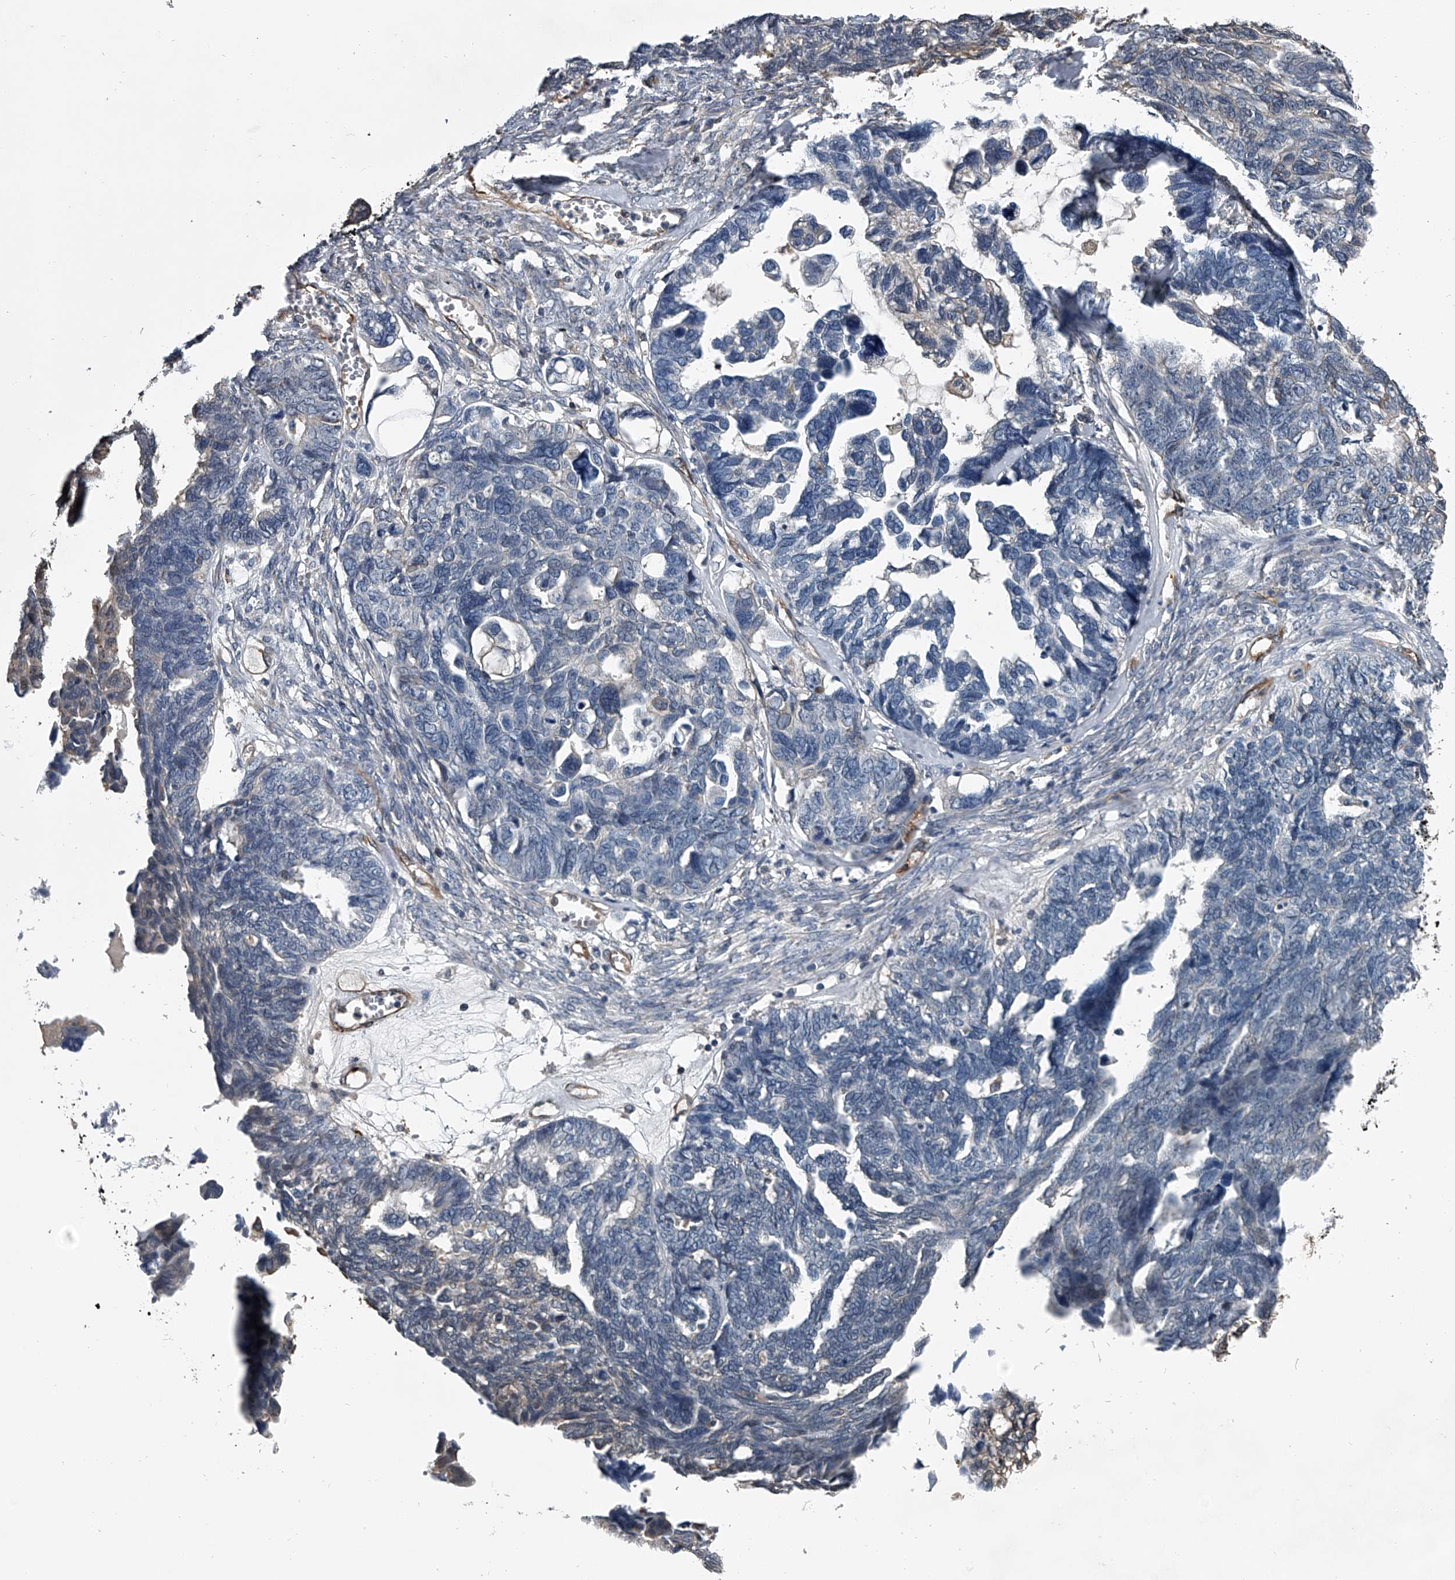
{"staining": {"intensity": "negative", "quantity": "none", "location": "none"}, "tissue": "ovarian cancer", "cell_type": "Tumor cells", "image_type": "cancer", "snomed": [{"axis": "morphology", "description": "Cystadenocarcinoma, serous, NOS"}, {"axis": "topography", "description": "Ovary"}], "caption": "Human ovarian cancer (serous cystadenocarcinoma) stained for a protein using immunohistochemistry (IHC) shows no positivity in tumor cells.", "gene": "LDLRAD2", "patient": {"sex": "female", "age": 79}}